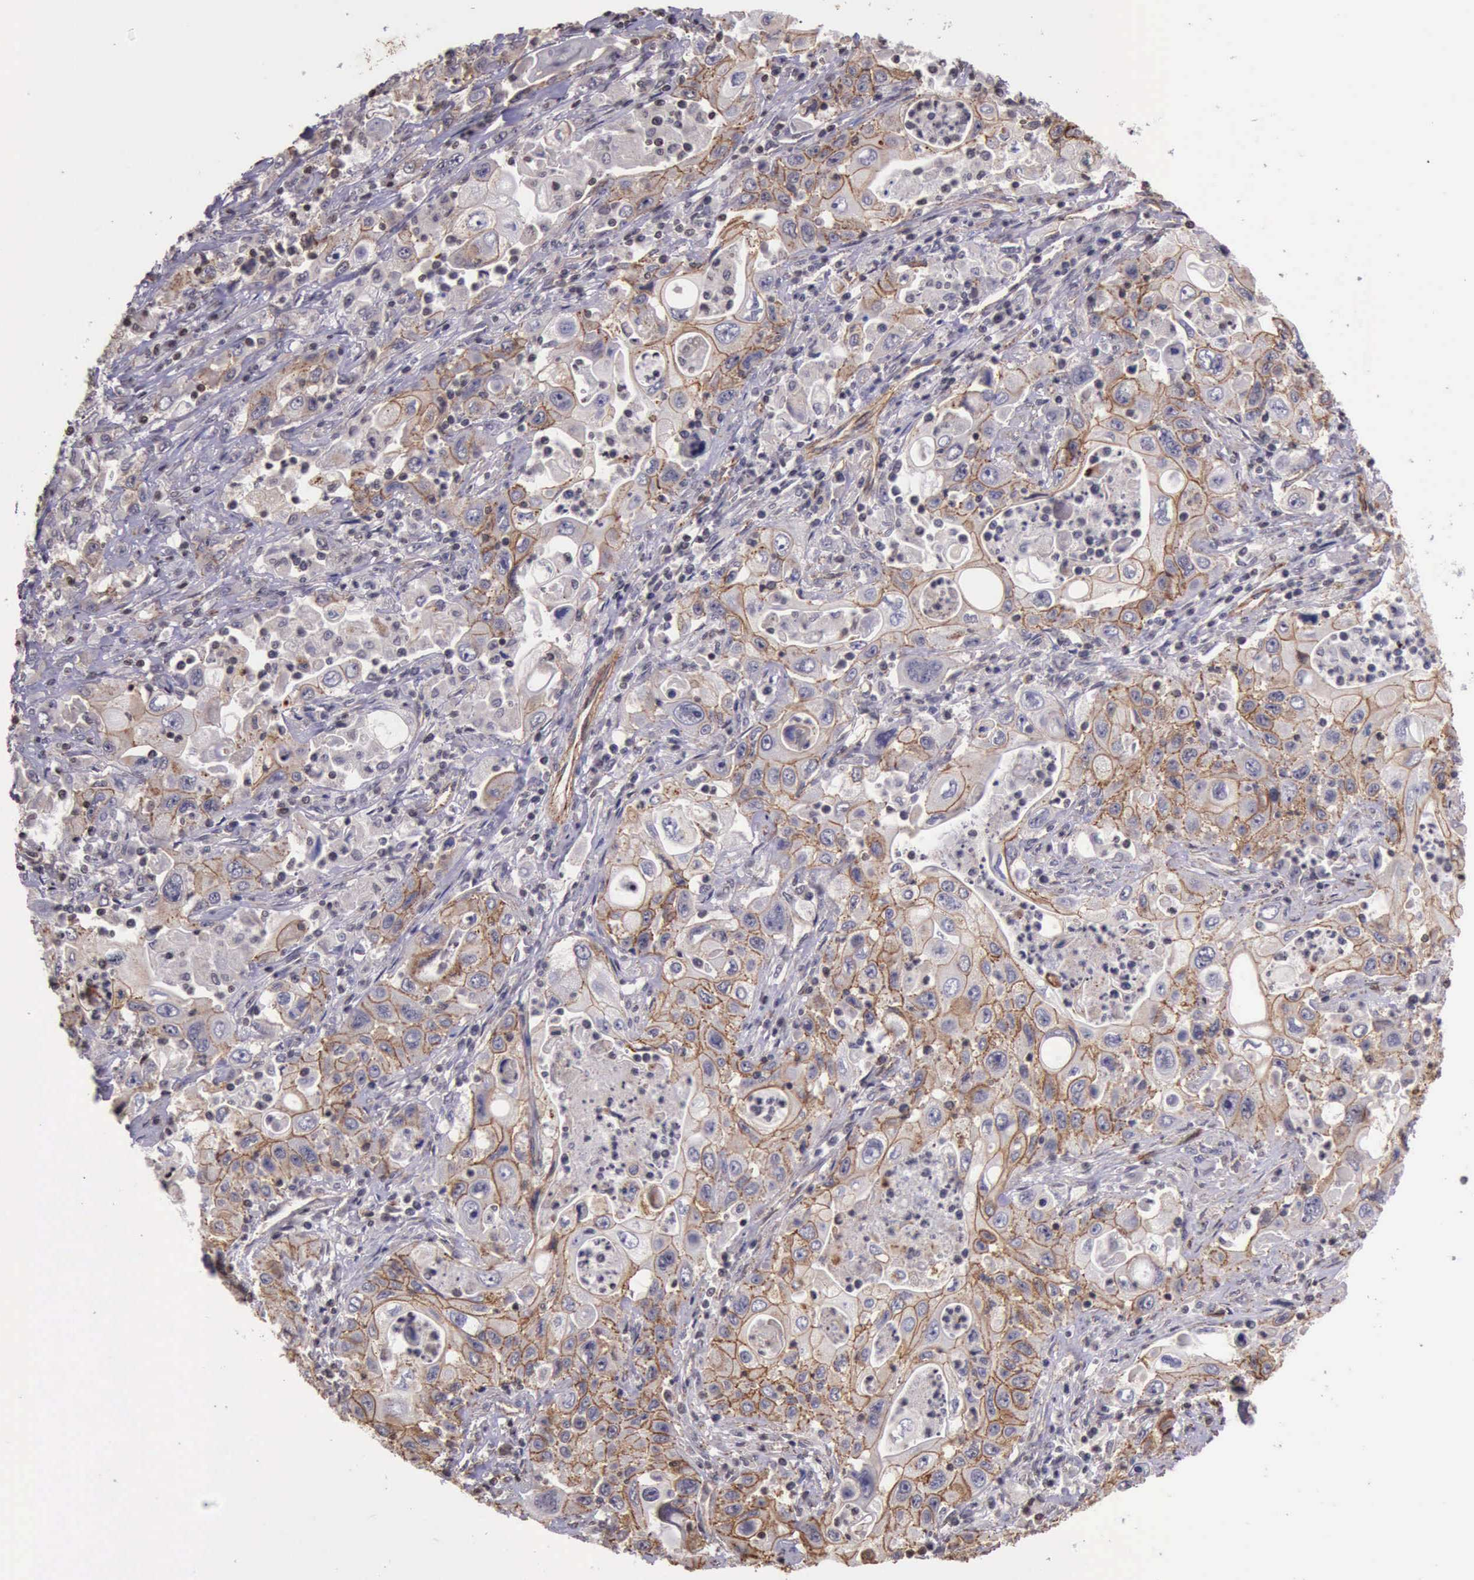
{"staining": {"intensity": "weak", "quantity": "25%-75%", "location": "cytoplasmic/membranous"}, "tissue": "pancreatic cancer", "cell_type": "Tumor cells", "image_type": "cancer", "snomed": [{"axis": "morphology", "description": "Adenocarcinoma, NOS"}, {"axis": "topography", "description": "Pancreas"}], "caption": "IHC of pancreatic cancer reveals low levels of weak cytoplasmic/membranous positivity in about 25%-75% of tumor cells.", "gene": "CTNNB1", "patient": {"sex": "male", "age": 70}}